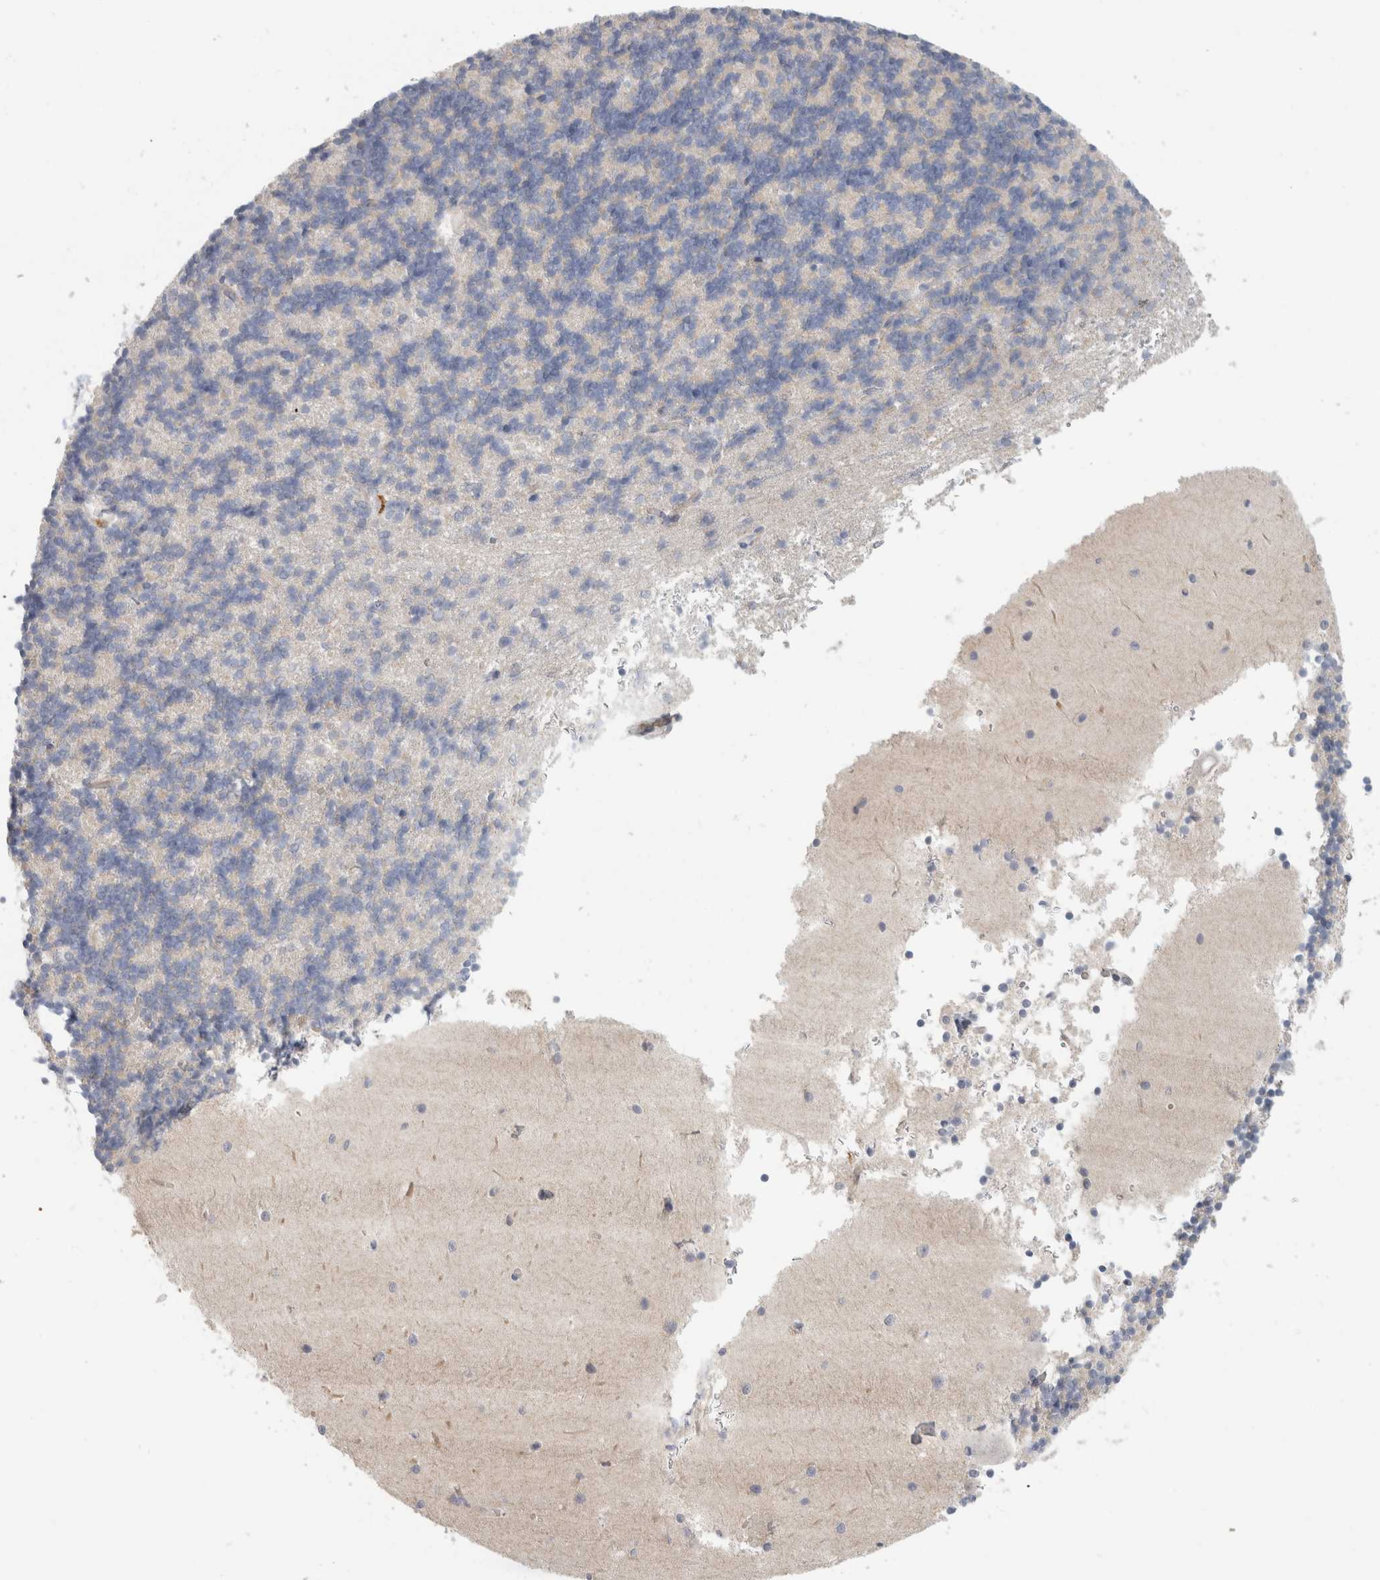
{"staining": {"intensity": "negative", "quantity": "none", "location": "none"}, "tissue": "cerebellum", "cell_type": "Cells in granular layer", "image_type": "normal", "snomed": [{"axis": "morphology", "description": "Normal tissue, NOS"}, {"axis": "topography", "description": "Cerebellum"}], "caption": "This is an immunohistochemistry (IHC) micrograph of unremarkable cerebellum. There is no expression in cells in granular layer.", "gene": "AFP", "patient": {"sex": "male", "age": 37}}